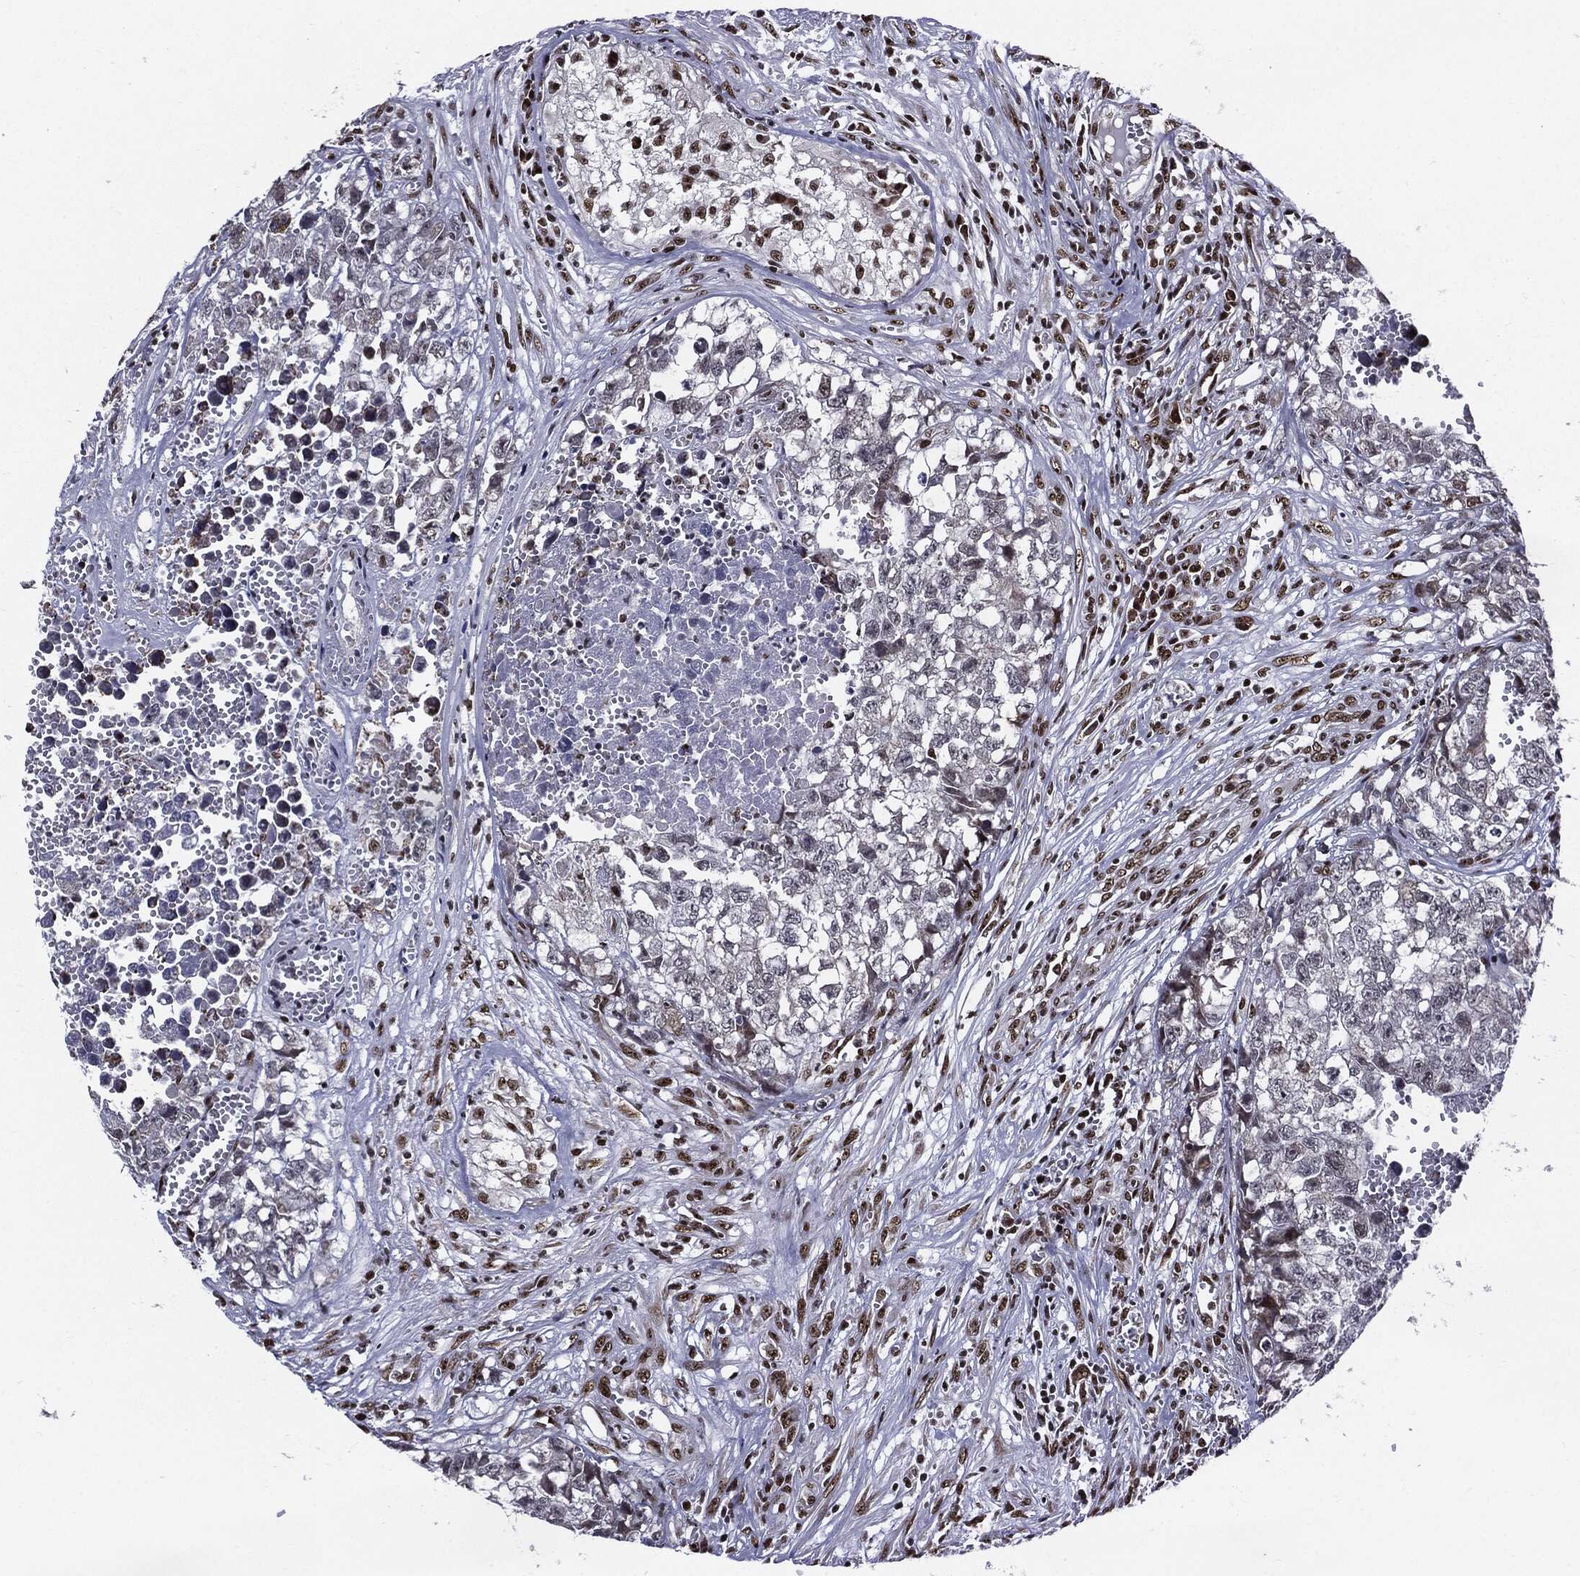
{"staining": {"intensity": "negative", "quantity": "none", "location": "none"}, "tissue": "testis cancer", "cell_type": "Tumor cells", "image_type": "cancer", "snomed": [{"axis": "morphology", "description": "Seminoma, NOS"}, {"axis": "morphology", "description": "Carcinoma, Embryonal, NOS"}, {"axis": "topography", "description": "Testis"}], "caption": "Tumor cells show no significant positivity in testis cancer (embryonal carcinoma).", "gene": "ZFP91", "patient": {"sex": "male", "age": 22}}